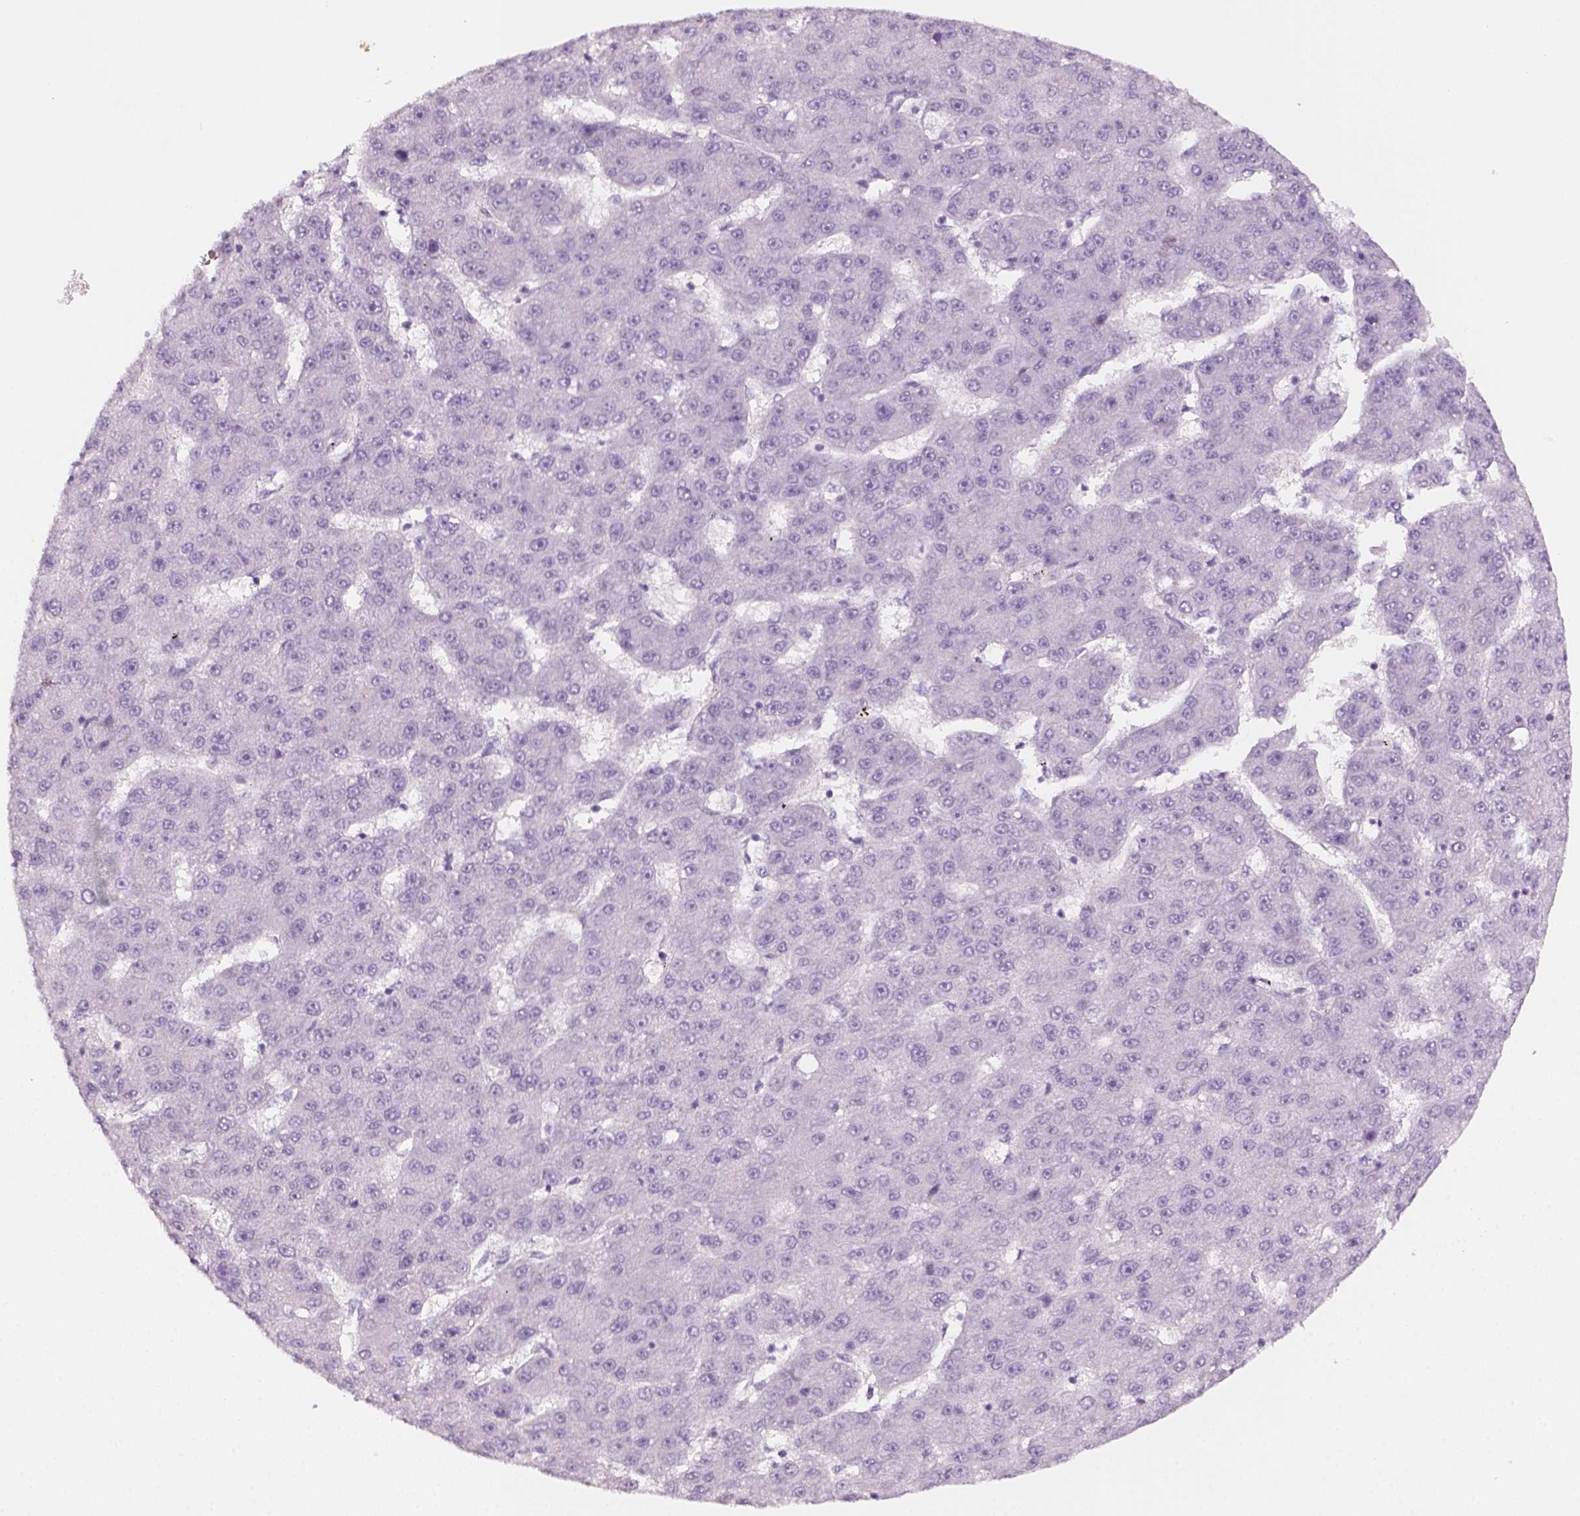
{"staining": {"intensity": "negative", "quantity": "none", "location": "none"}, "tissue": "liver cancer", "cell_type": "Tumor cells", "image_type": "cancer", "snomed": [{"axis": "morphology", "description": "Carcinoma, Hepatocellular, NOS"}, {"axis": "topography", "description": "Liver"}], "caption": "Immunohistochemical staining of hepatocellular carcinoma (liver) demonstrates no significant staining in tumor cells.", "gene": "KRT25", "patient": {"sex": "male", "age": 67}}